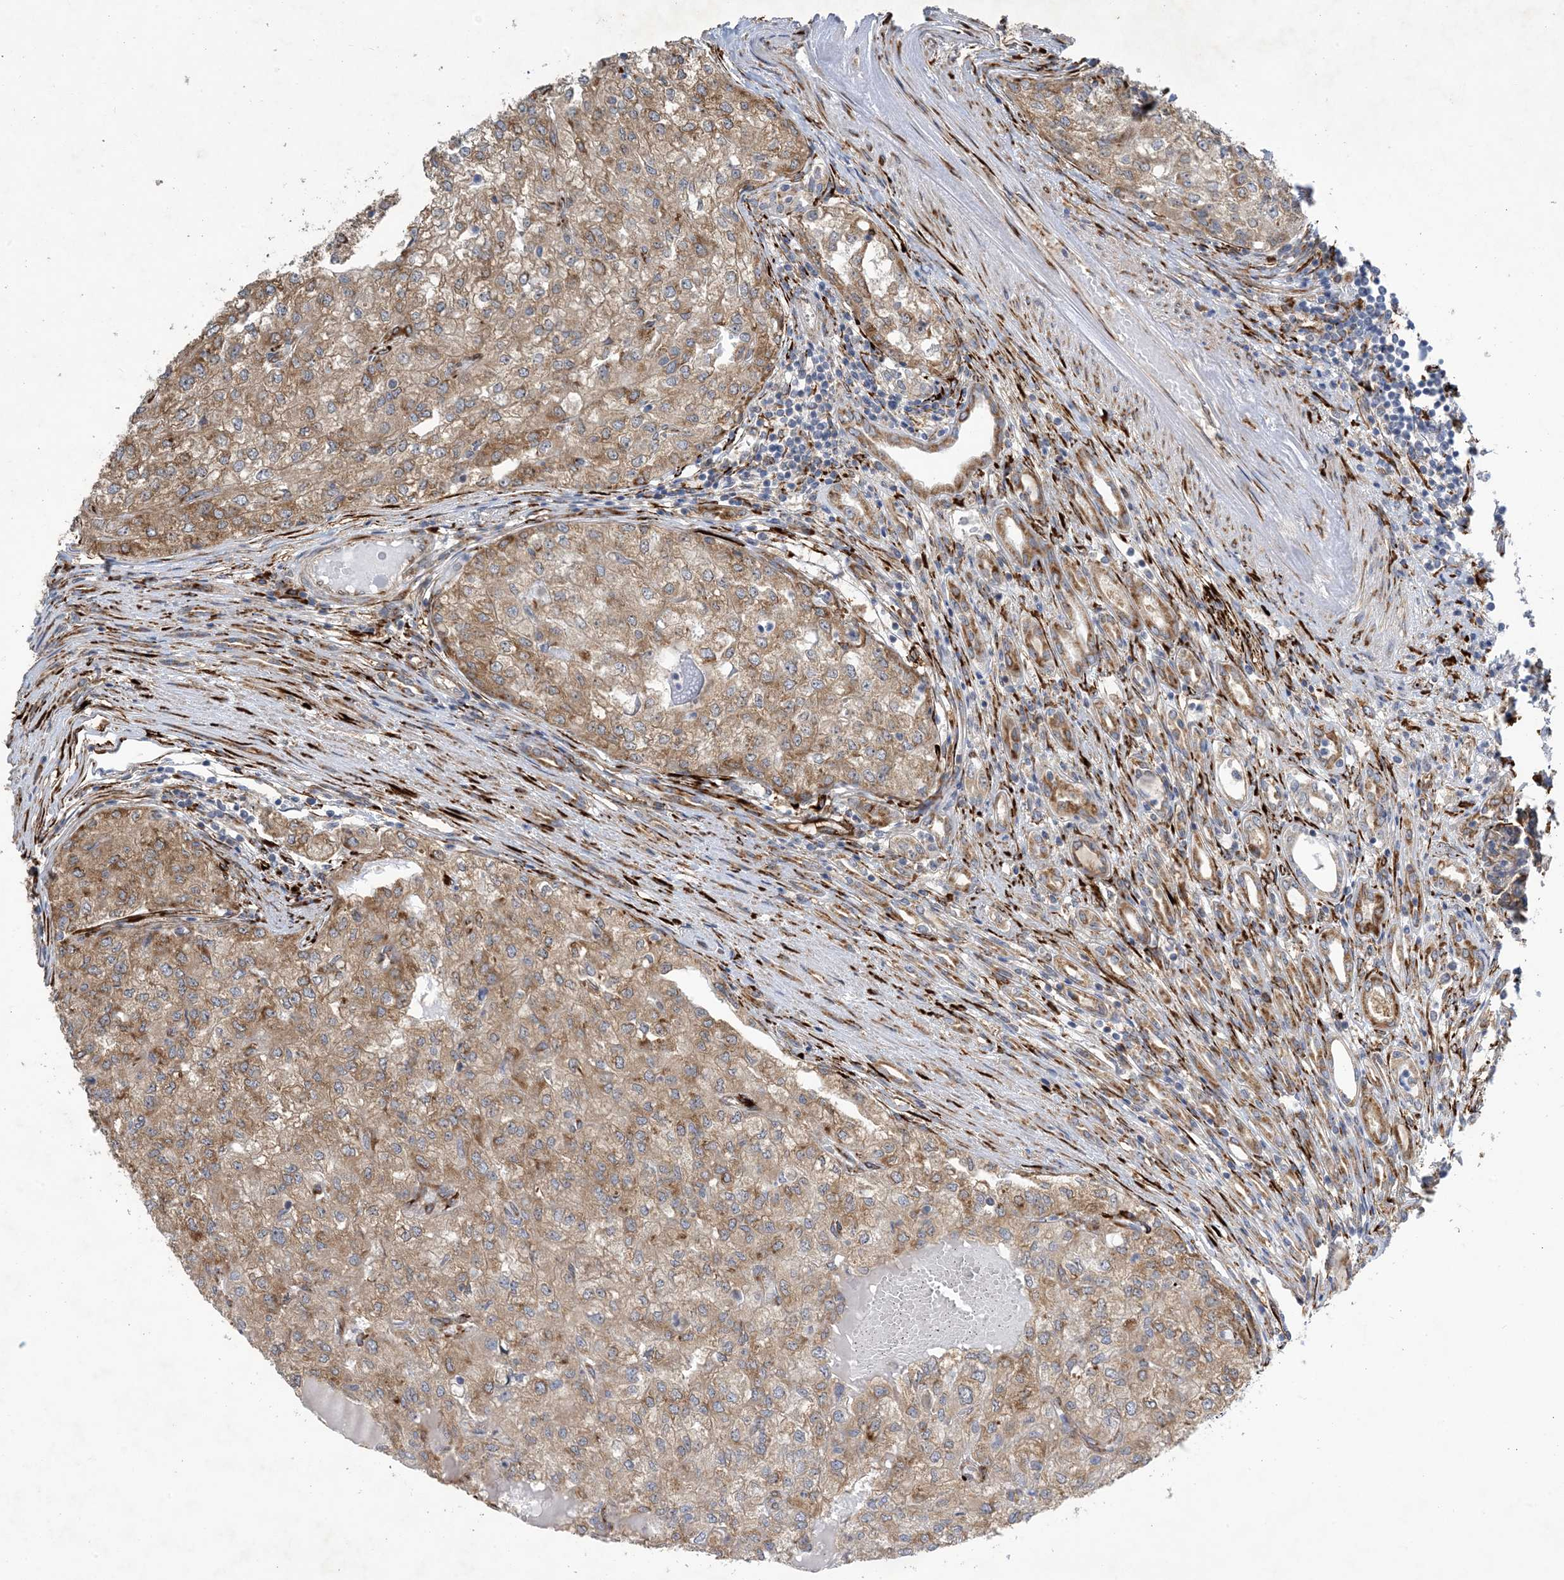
{"staining": {"intensity": "moderate", "quantity": ">75%", "location": "cytoplasmic/membranous"}, "tissue": "renal cancer", "cell_type": "Tumor cells", "image_type": "cancer", "snomed": [{"axis": "morphology", "description": "Adenocarcinoma, NOS"}, {"axis": "topography", "description": "Kidney"}], "caption": "Approximately >75% of tumor cells in human adenocarcinoma (renal) exhibit moderate cytoplasmic/membranous protein positivity as visualized by brown immunohistochemical staining.", "gene": "ZBTB45", "patient": {"sex": "female", "age": 54}}